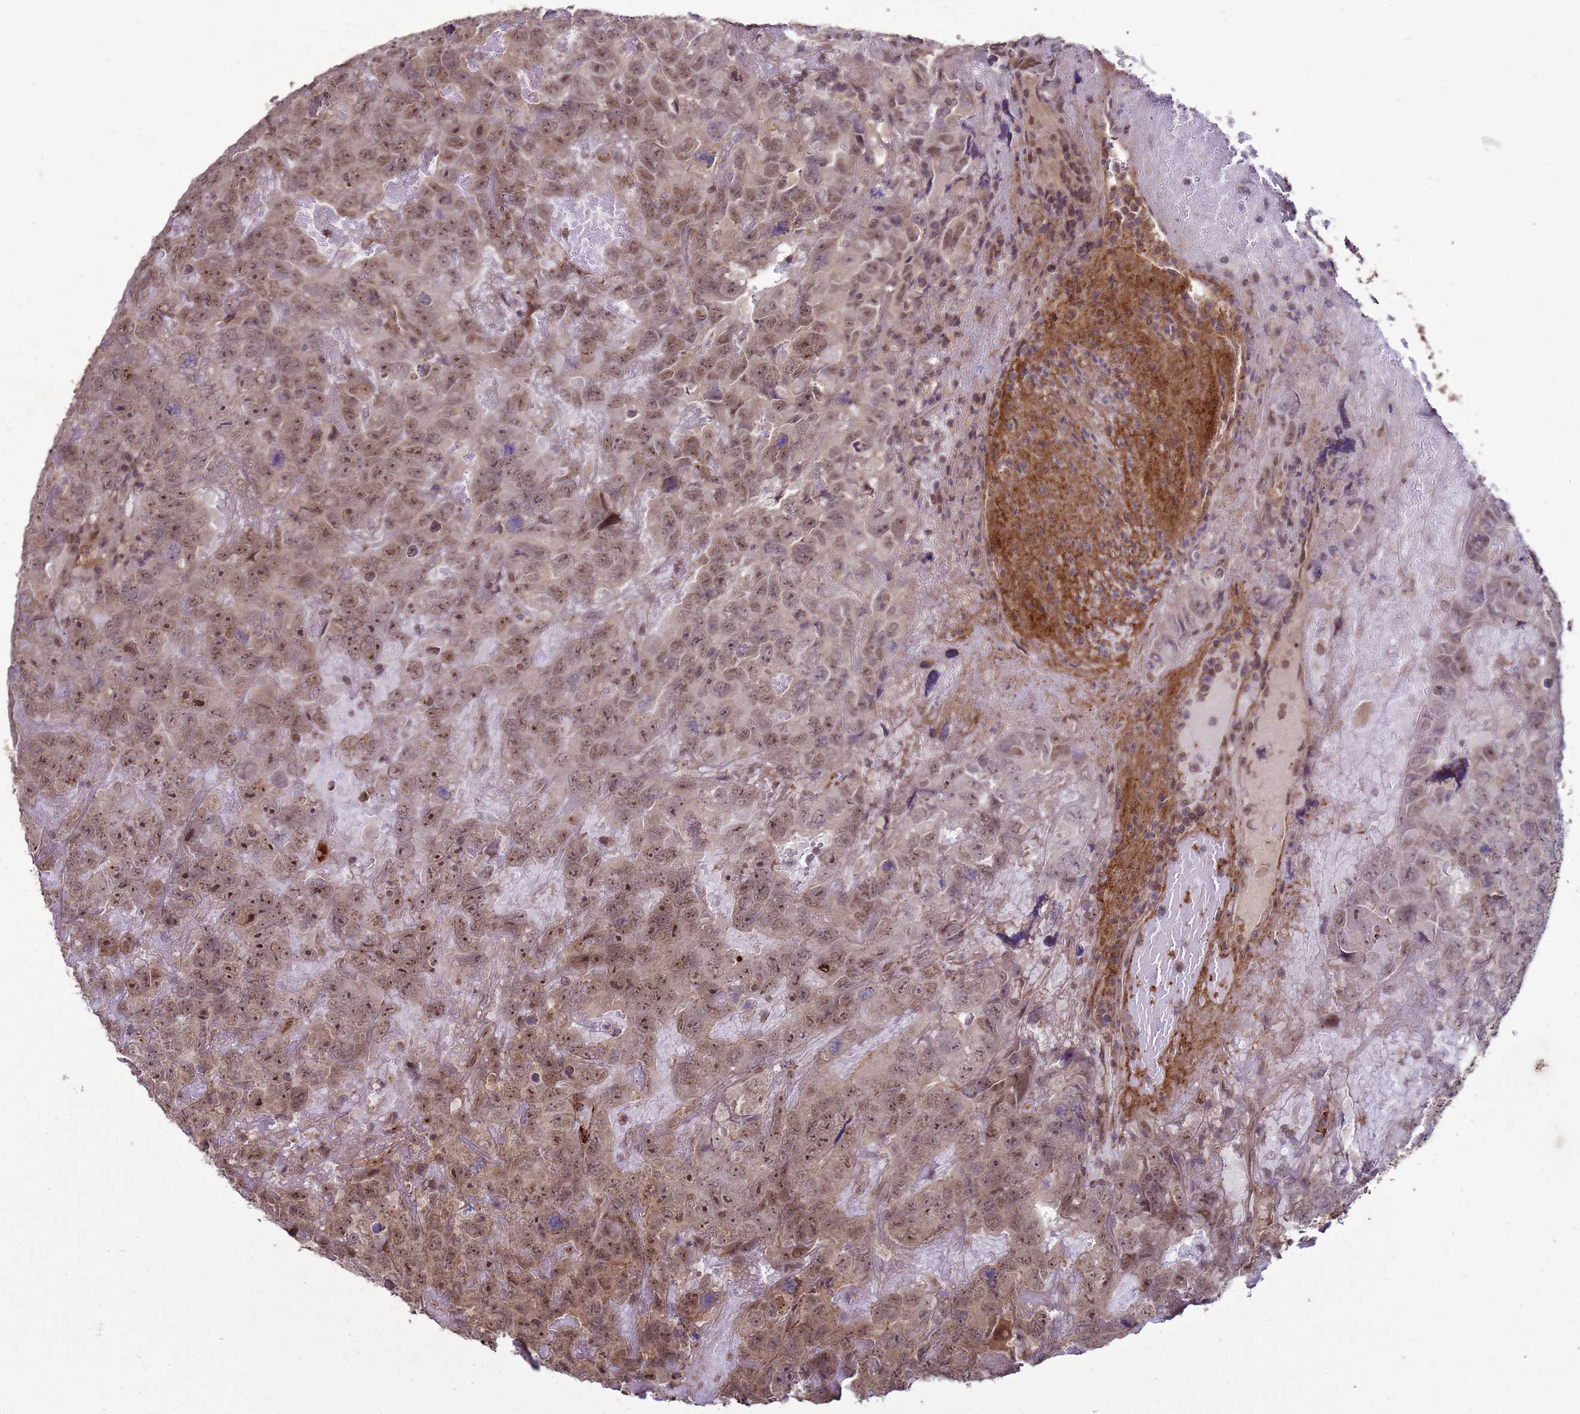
{"staining": {"intensity": "moderate", "quantity": ">75%", "location": "nuclear"}, "tissue": "testis cancer", "cell_type": "Tumor cells", "image_type": "cancer", "snomed": [{"axis": "morphology", "description": "Carcinoma, Embryonal, NOS"}, {"axis": "topography", "description": "Testis"}], "caption": "Brown immunohistochemical staining in human testis cancer (embryonal carcinoma) displays moderate nuclear expression in approximately >75% of tumor cells.", "gene": "CRBN", "patient": {"sex": "male", "age": 45}}